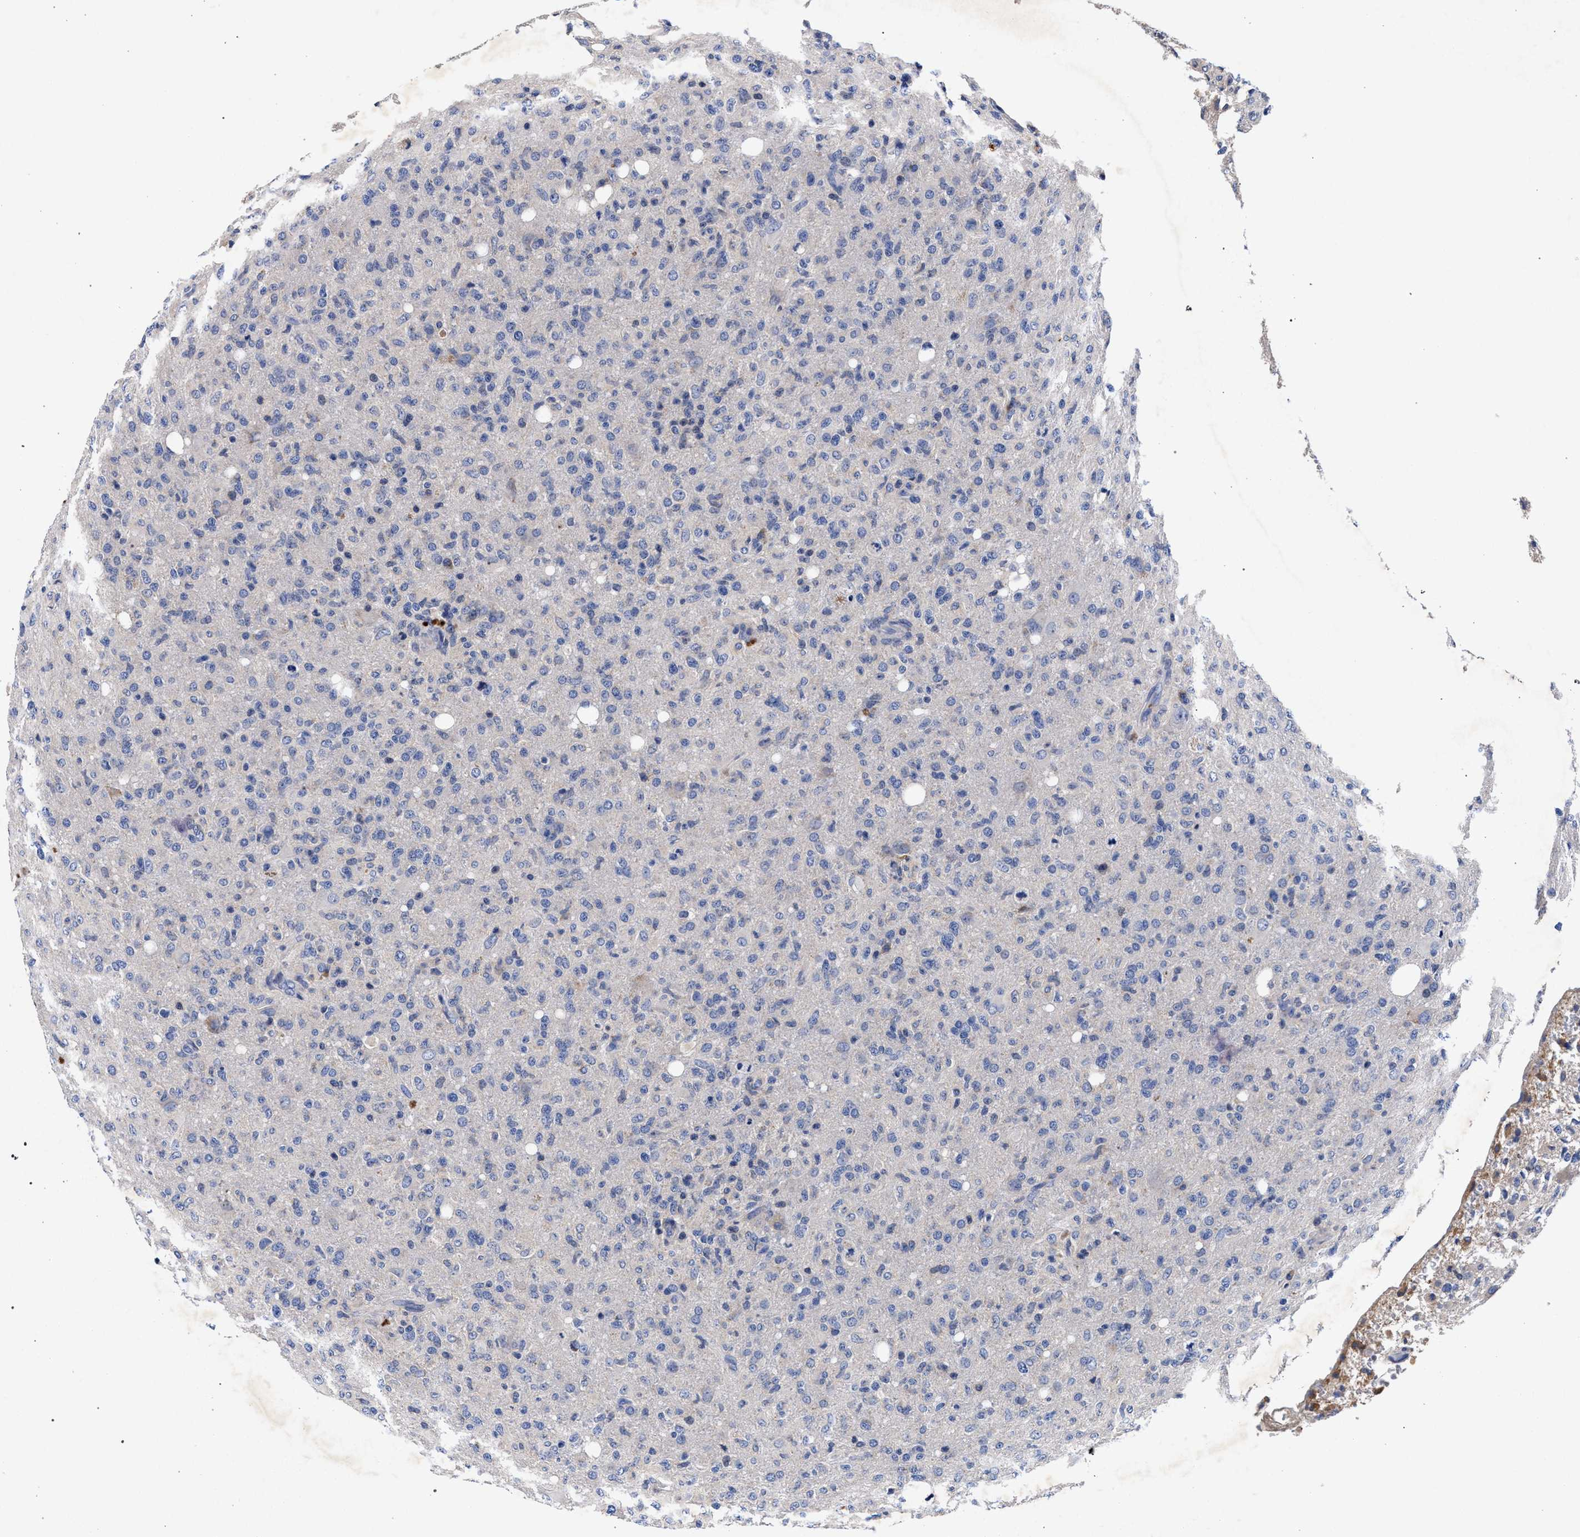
{"staining": {"intensity": "negative", "quantity": "none", "location": "none"}, "tissue": "glioma", "cell_type": "Tumor cells", "image_type": "cancer", "snomed": [{"axis": "morphology", "description": "Glioma, malignant, High grade"}, {"axis": "topography", "description": "Brain"}], "caption": "The IHC micrograph has no significant staining in tumor cells of glioma tissue.", "gene": "HSD17B14", "patient": {"sex": "female", "age": 57}}